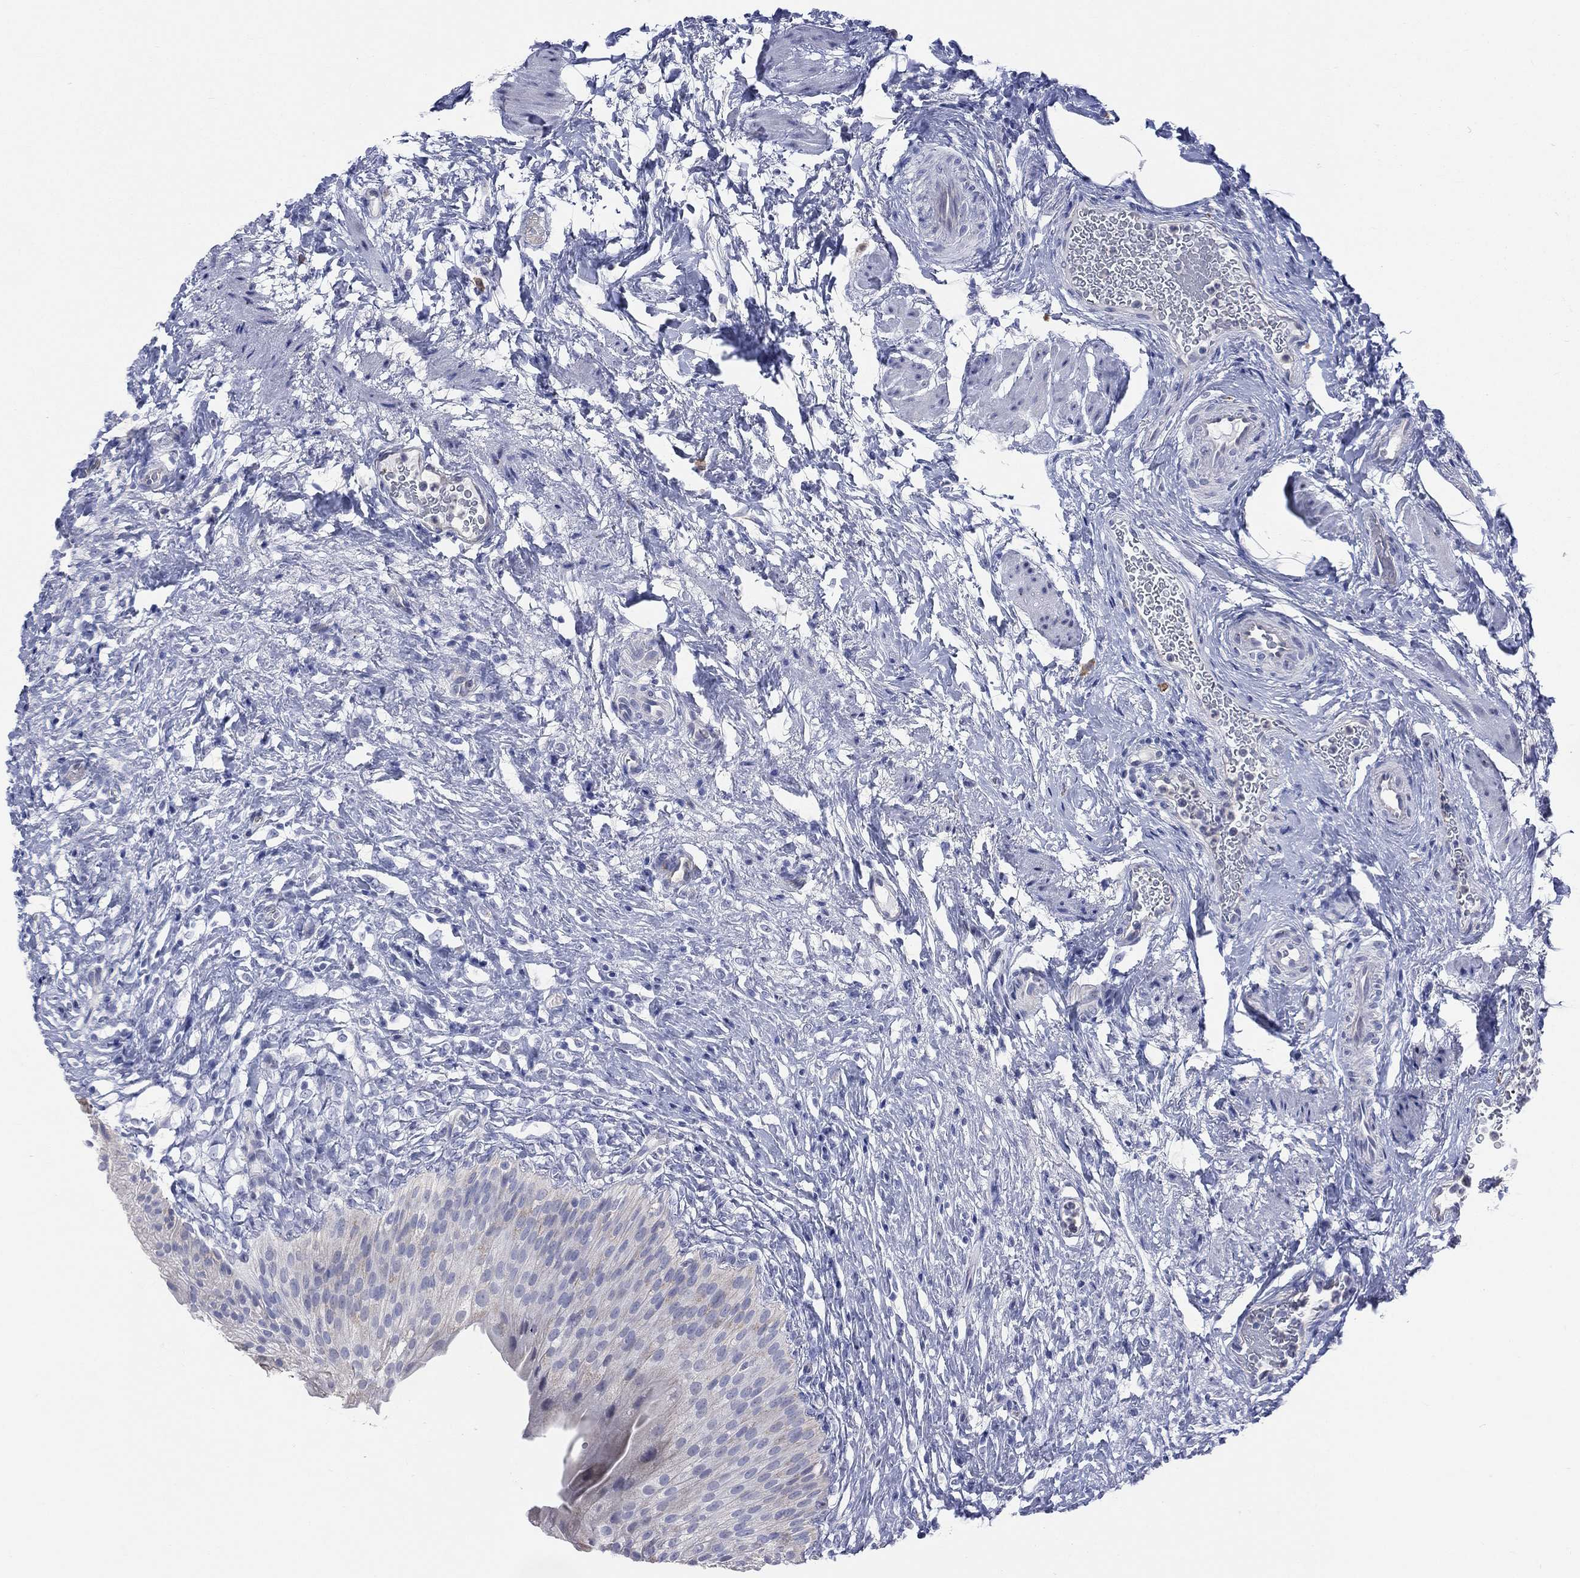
{"staining": {"intensity": "negative", "quantity": "none", "location": "none"}, "tissue": "urinary bladder", "cell_type": "Urothelial cells", "image_type": "normal", "snomed": [{"axis": "morphology", "description": "Normal tissue, NOS"}, {"axis": "topography", "description": "Urinary bladder"}], "caption": "This is a histopathology image of IHC staining of benign urinary bladder, which shows no positivity in urothelial cells.", "gene": "AKAP3", "patient": {"sex": "male", "age": 46}}